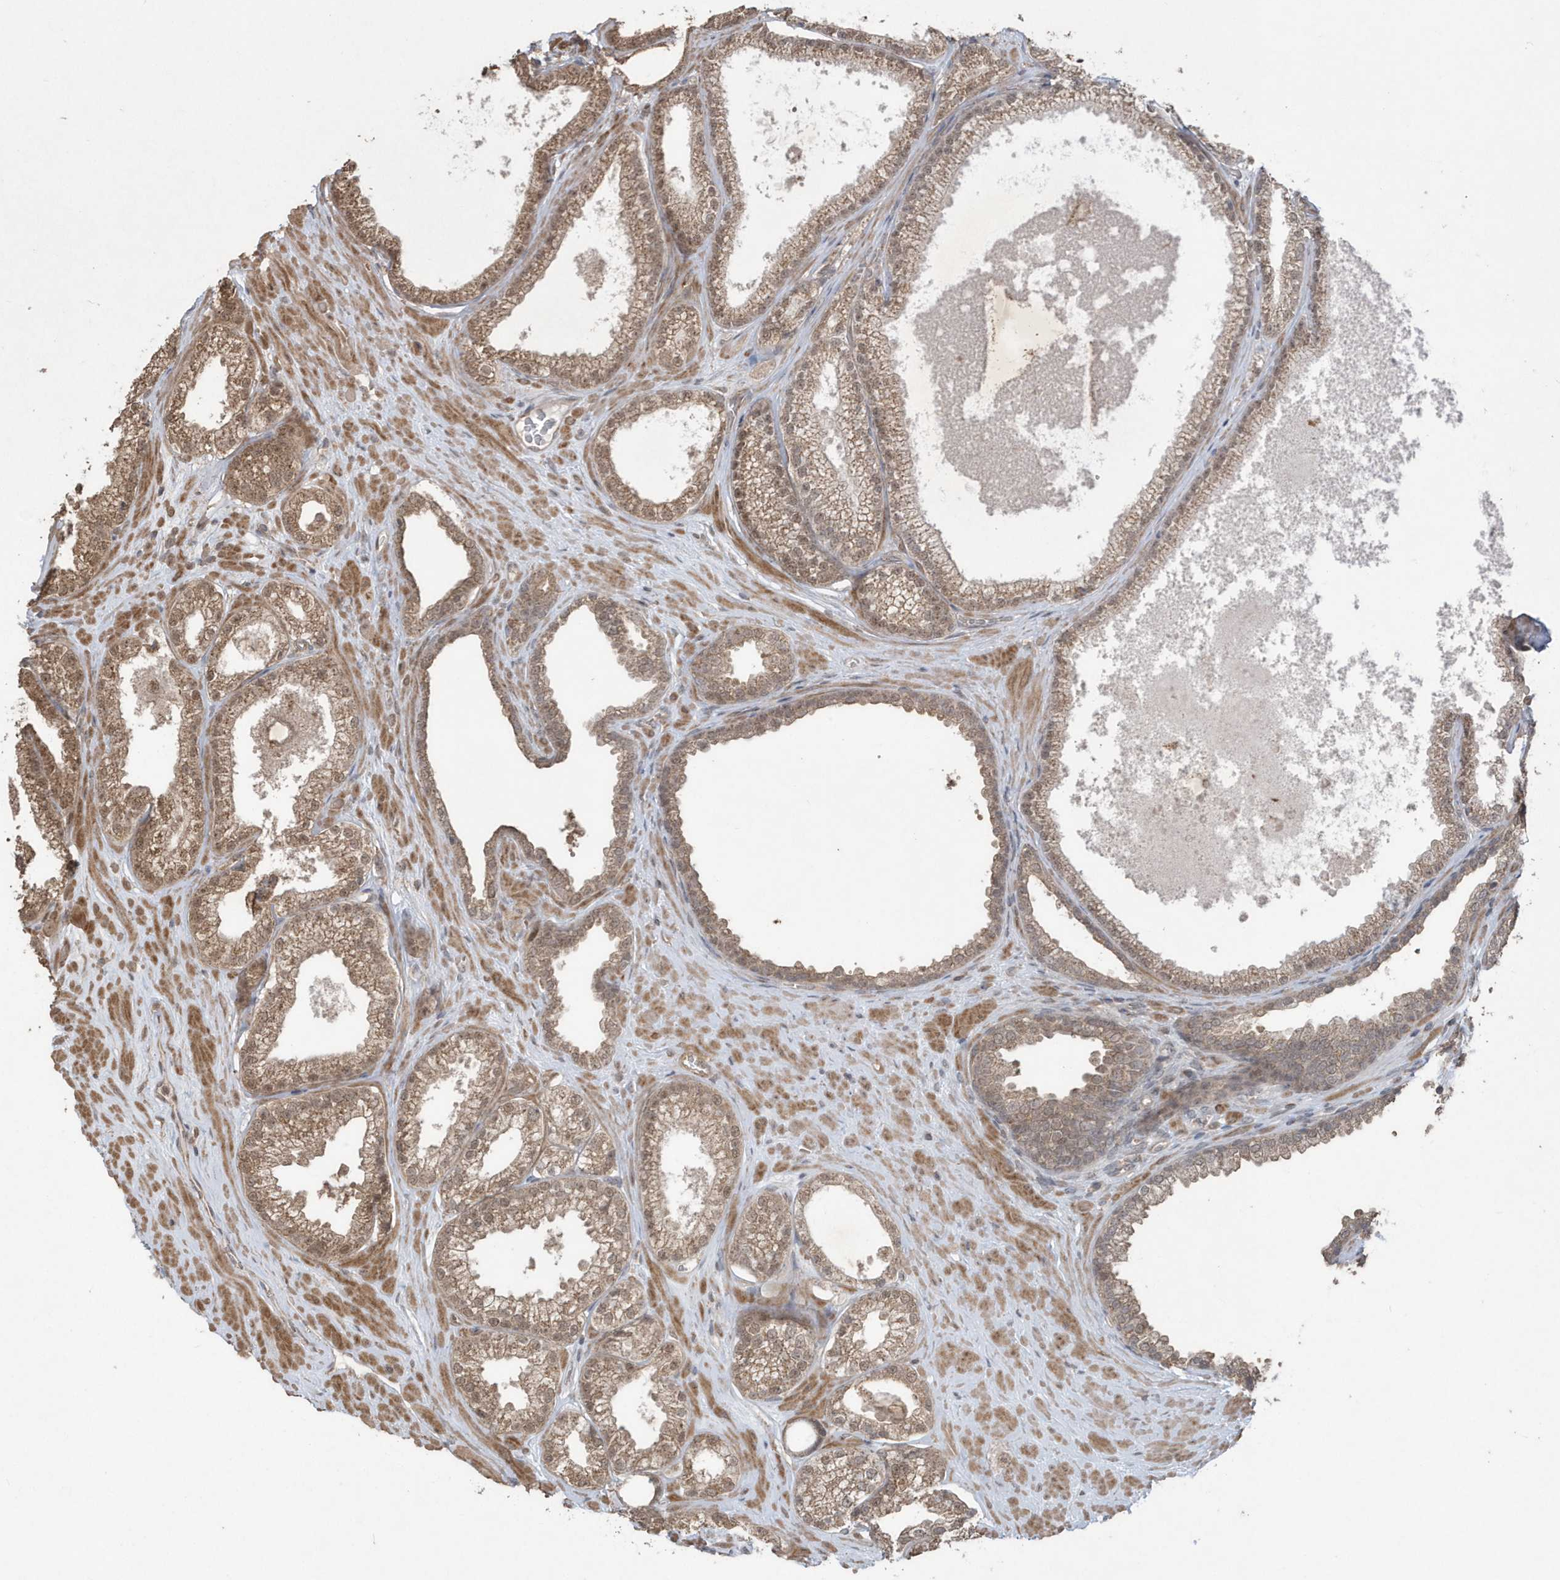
{"staining": {"intensity": "moderate", "quantity": ">75%", "location": "cytoplasmic/membranous,nuclear"}, "tissue": "prostate cancer", "cell_type": "Tumor cells", "image_type": "cancer", "snomed": [{"axis": "morphology", "description": "Adenocarcinoma, Low grade"}, {"axis": "topography", "description": "Prostate"}], "caption": "This is an image of immunohistochemistry (IHC) staining of low-grade adenocarcinoma (prostate), which shows moderate expression in the cytoplasmic/membranous and nuclear of tumor cells.", "gene": "PAXBP1", "patient": {"sex": "male", "age": 62}}